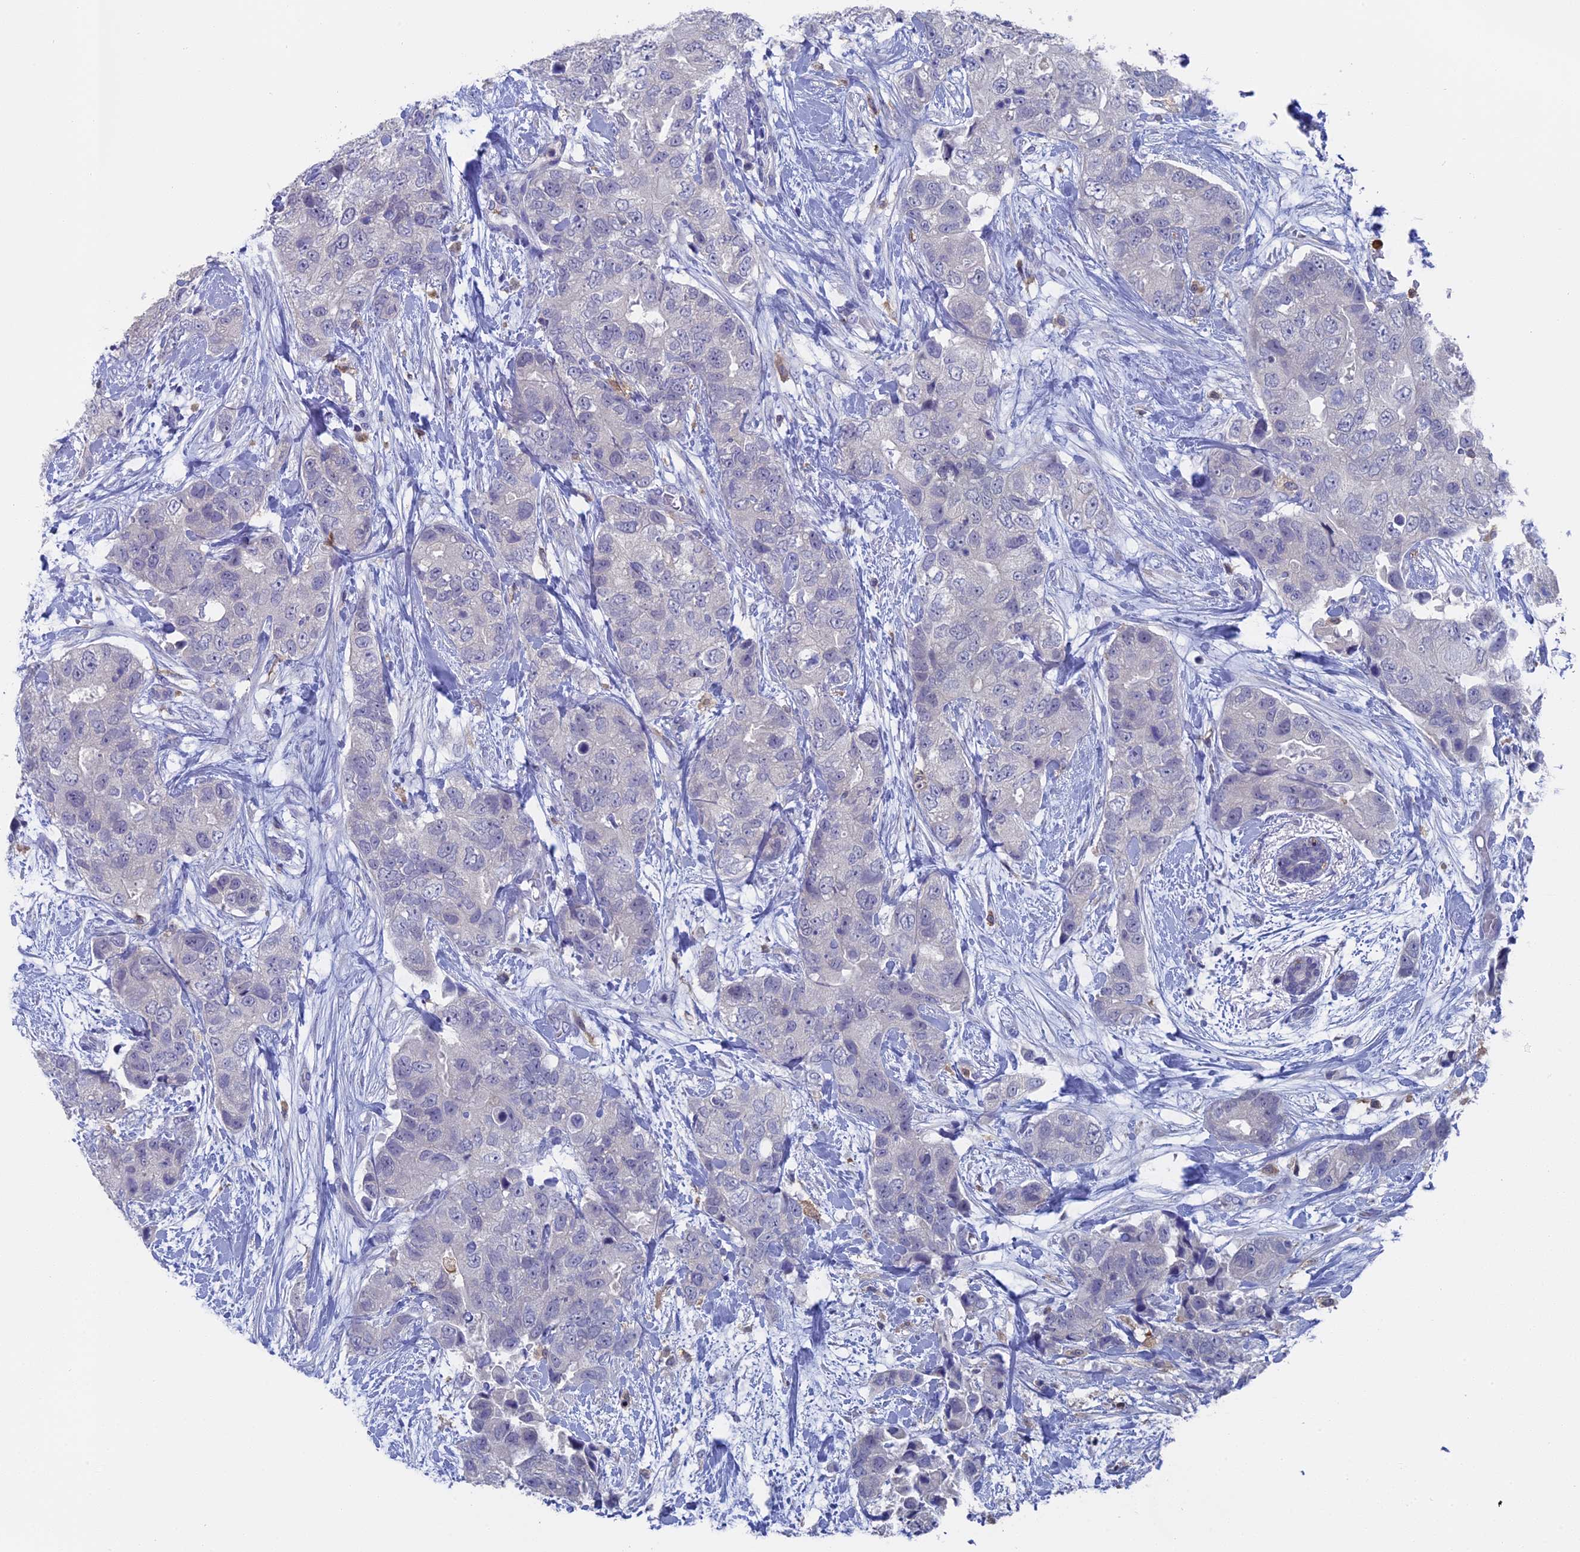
{"staining": {"intensity": "negative", "quantity": "none", "location": "none"}, "tissue": "breast cancer", "cell_type": "Tumor cells", "image_type": "cancer", "snomed": [{"axis": "morphology", "description": "Duct carcinoma"}, {"axis": "topography", "description": "Breast"}], "caption": "Immunohistochemistry (IHC) of human intraductal carcinoma (breast) shows no positivity in tumor cells.", "gene": "NCF4", "patient": {"sex": "female", "age": 62}}